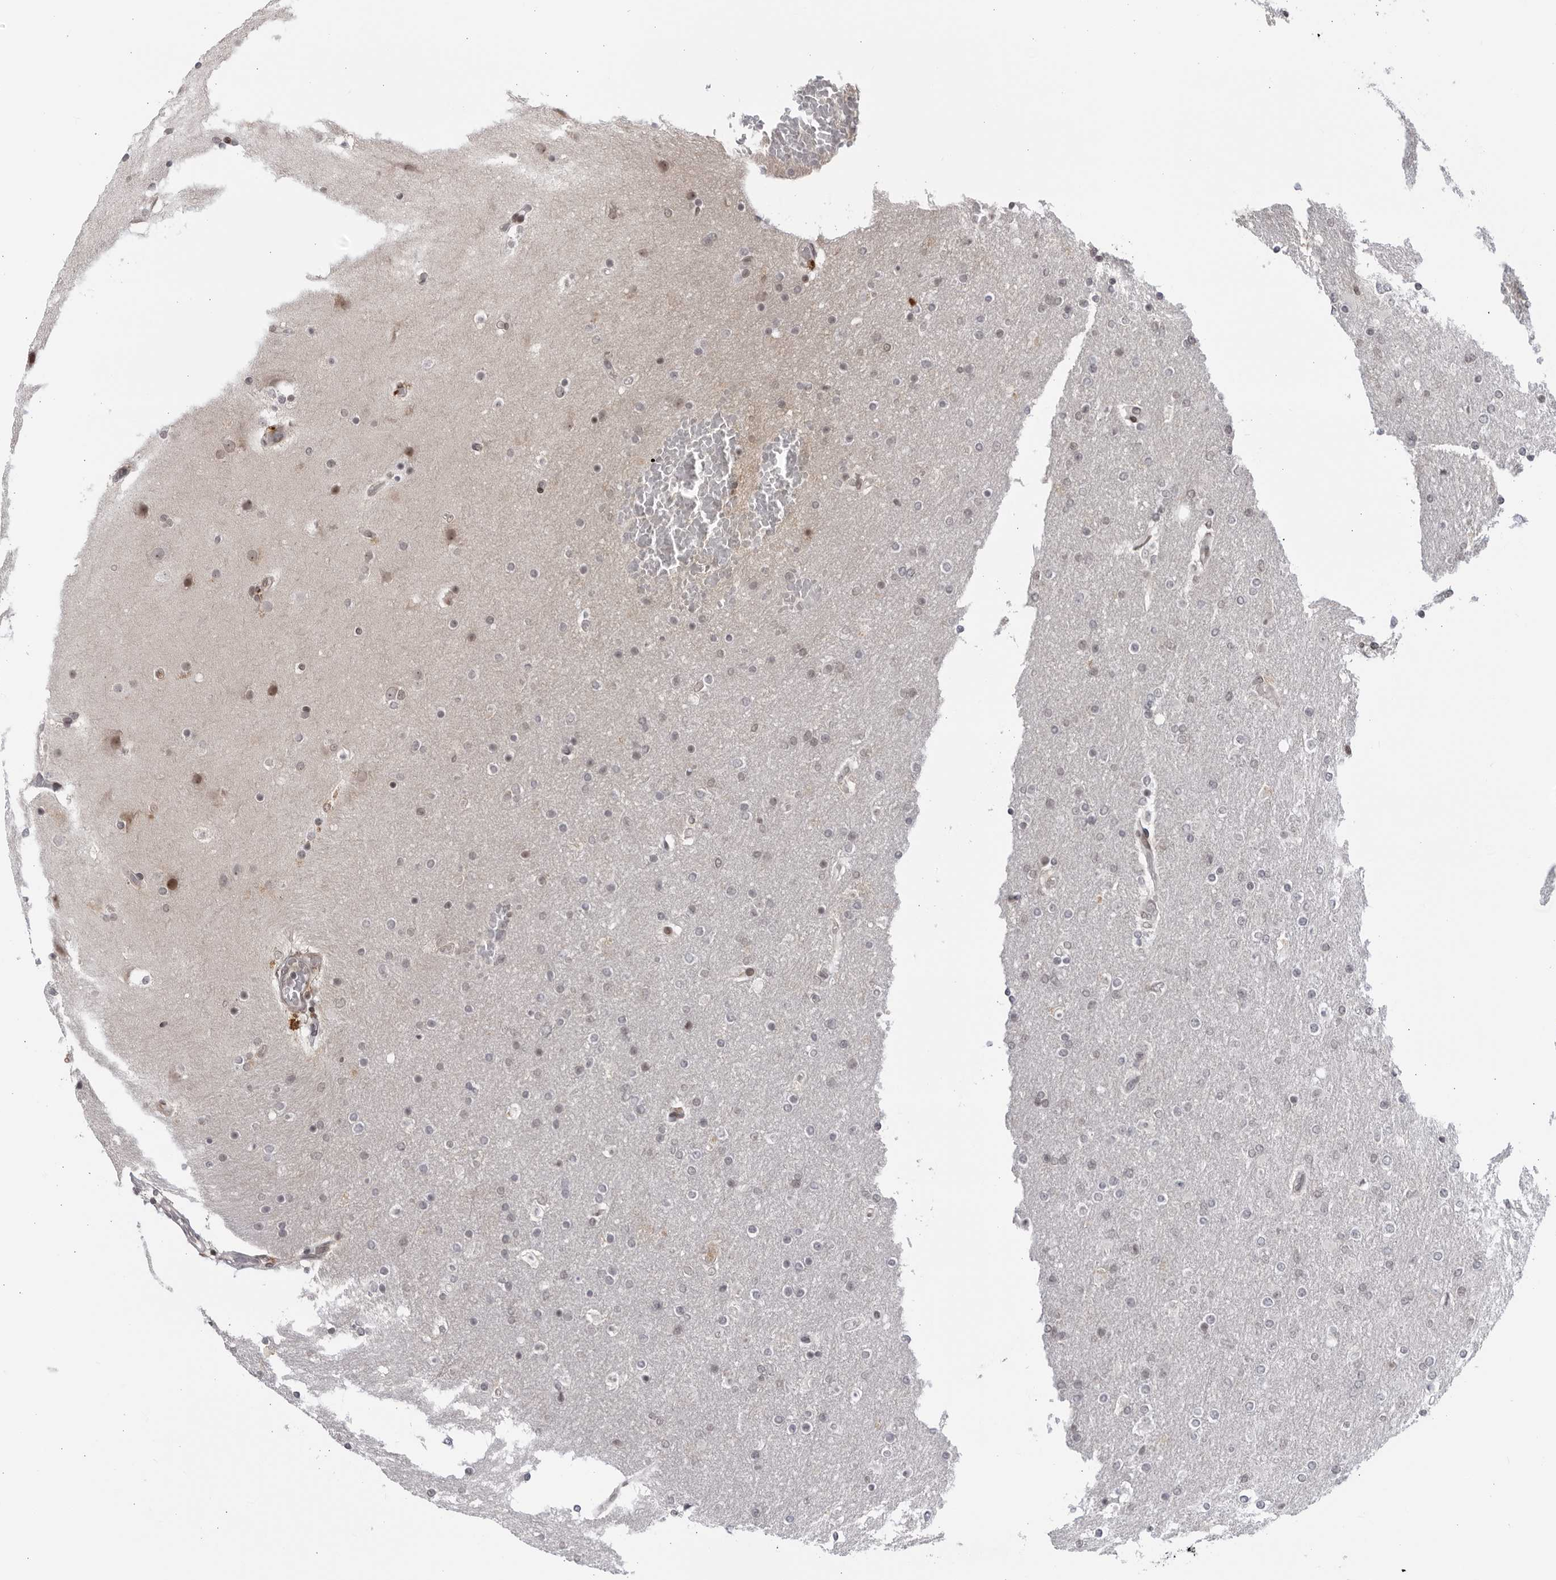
{"staining": {"intensity": "negative", "quantity": "none", "location": "none"}, "tissue": "glioma", "cell_type": "Tumor cells", "image_type": "cancer", "snomed": [{"axis": "morphology", "description": "Glioma, malignant, High grade"}, {"axis": "topography", "description": "Cerebral cortex"}], "caption": "Tumor cells show no significant protein expression in glioma.", "gene": "DTL", "patient": {"sex": "female", "age": 36}}